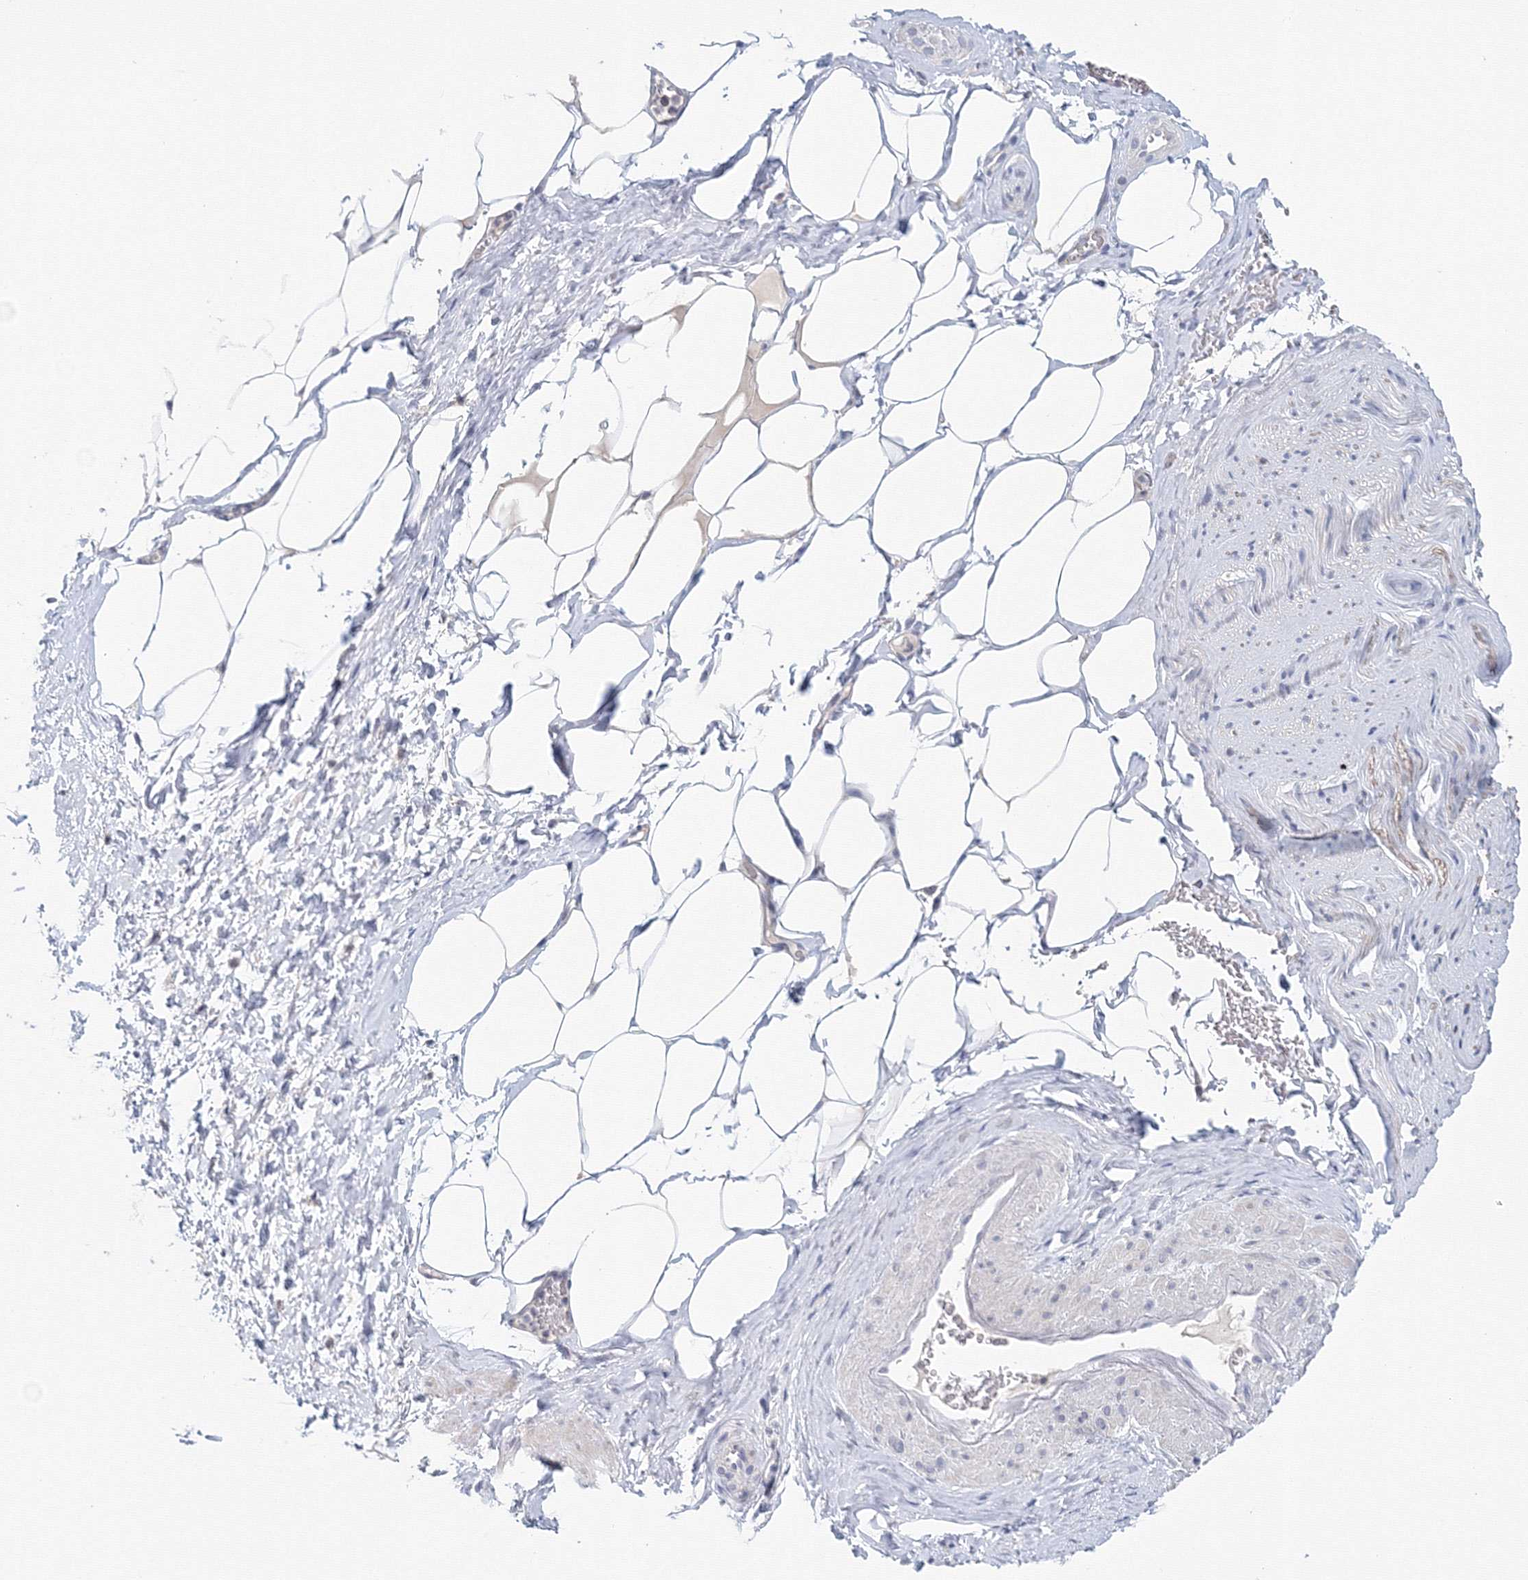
{"staining": {"intensity": "negative", "quantity": "none", "location": "none"}, "tissue": "adipose tissue", "cell_type": "Adipocytes", "image_type": "normal", "snomed": [{"axis": "morphology", "description": "Normal tissue, NOS"}, {"axis": "morphology", "description": "Adenocarcinoma, Low grade"}, {"axis": "topography", "description": "Prostate"}, {"axis": "topography", "description": "Peripheral nerve tissue"}], "caption": "Immunohistochemical staining of normal adipose tissue exhibits no significant positivity in adipocytes. (DAB (3,3'-diaminobenzidine) immunohistochemistry visualized using brightfield microscopy, high magnification).", "gene": "SLC7A7", "patient": {"sex": "male", "age": 63}}